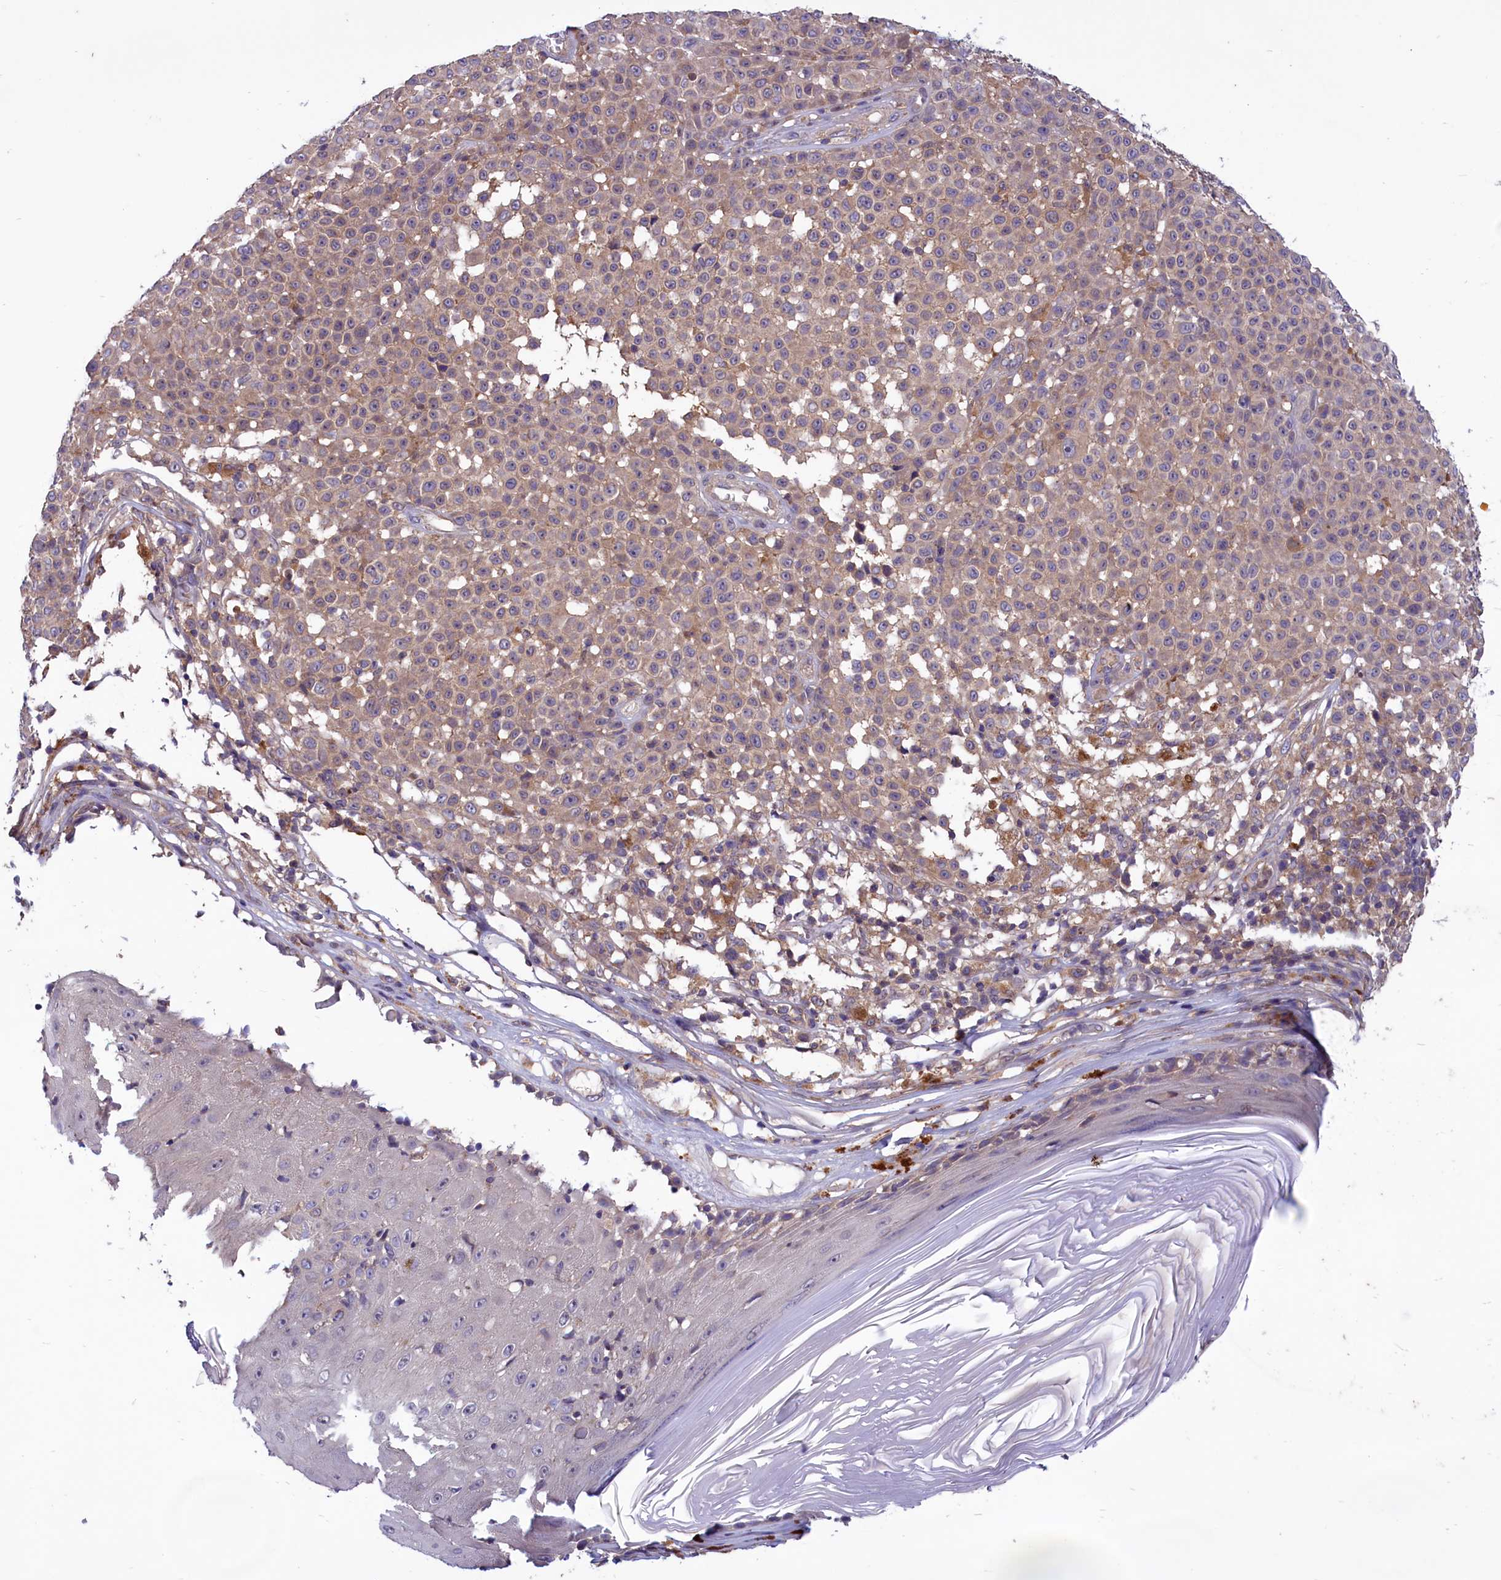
{"staining": {"intensity": "weak", "quantity": "25%-75%", "location": "cytoplasmic/membranous"}, "tissue": "melanoma", "cell_type": "Tumor cells", "image_type": "cancer", "snomed": [{"axis": "morphology", "description": "Malignant melanoma, NOS"}, {"axis": "topography", "description": "Skin"}], "caption": "The immunohistochemical stain highlights weak cytoplasmic/membranous positivity in tumor cells of melanoma tissue. The staining is performed using DAB (3,3'-diaminobenzidine) brown chromogen to label protein expression. The nuclei are counter-stained blue using hematoxylin.", "gene": "AMDHD2", "patient": {"sex": "female", "age": 94}}